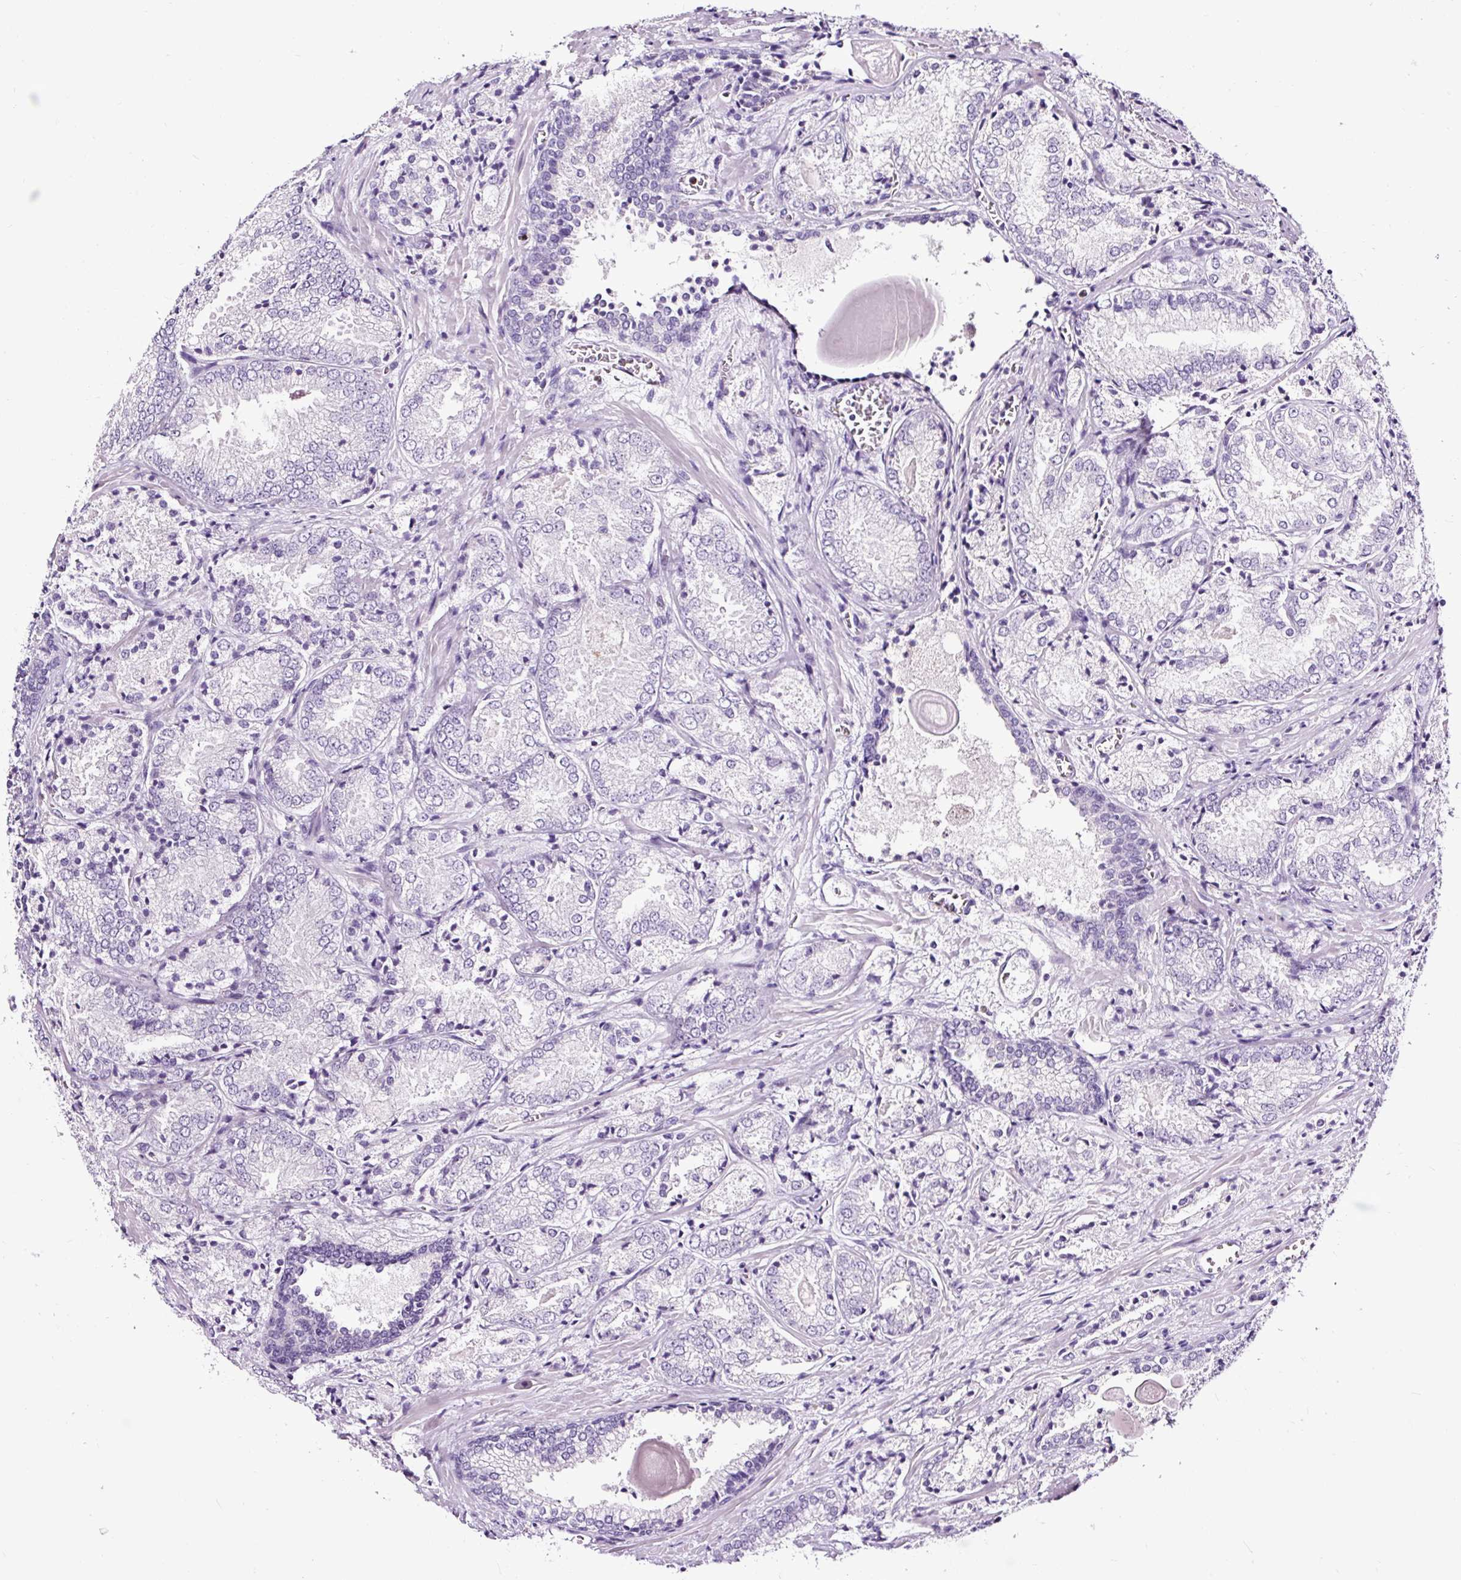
{"staining": {"intensity": "negative", "quantity": "none", "location": "none"}, "tissue": "prostate cancer", "cell_type": "Tumor cells", "image_type": "cancer", "snomed": [{"axis": "morphology", "description": "Adenocarcinoma, High grade"}, {"axis": "topography", "description": "Prostate"}], "caption": "A high-resolution histopathology image shows IHC staining of prostate cancer, which displays no significant expression in tumor cells.", "gene": "SLC7A8", "patient": {"sex": "male", "age": 63}}